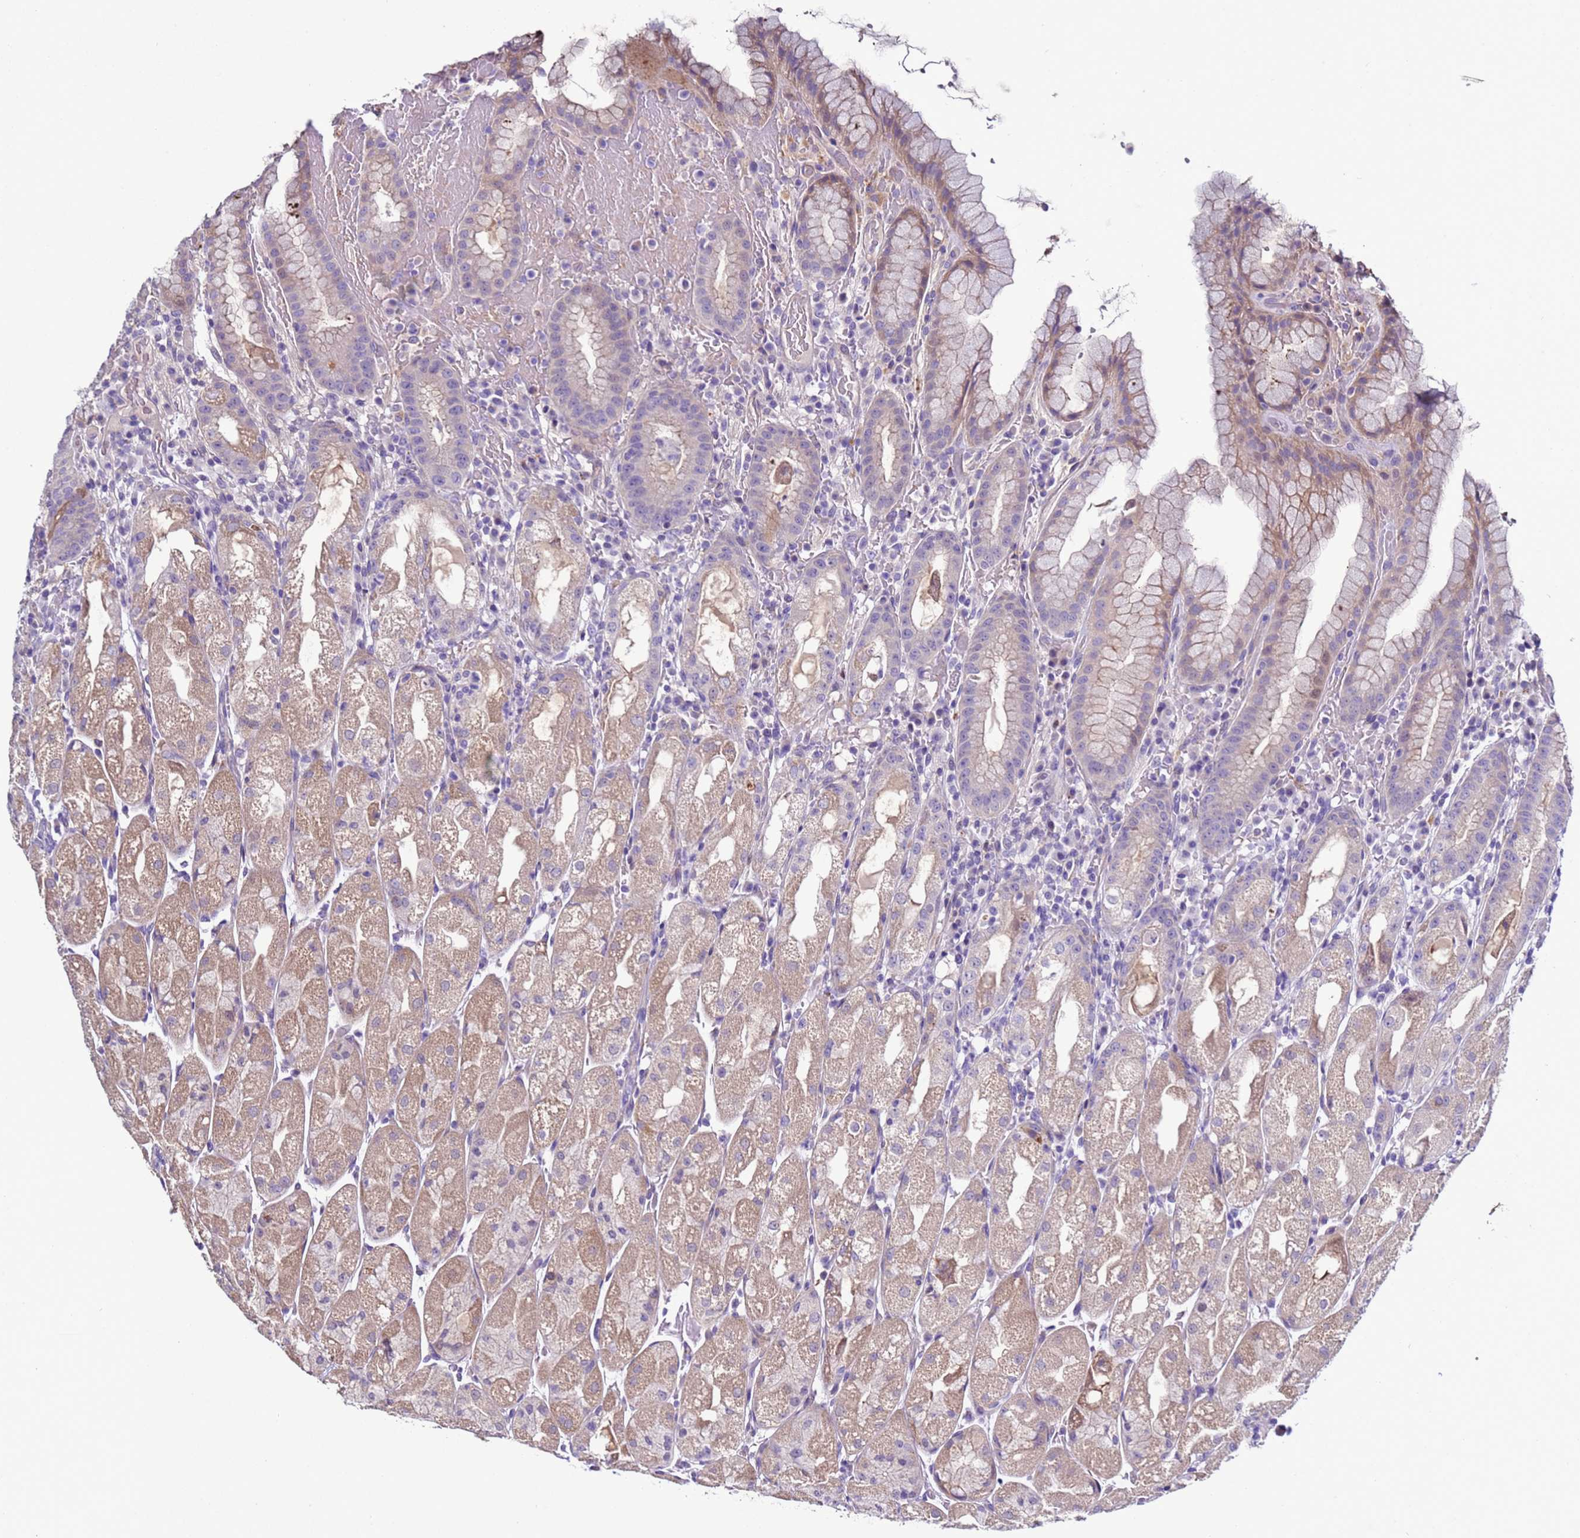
{"staining": {"intensity": "moderate", "quantity": ">75%", "location": "cytoplasmic/membranous,nuclear"}, "tissue": "stomach", "cell_type": "Glandular cells", "image_type": "normal", "snomed": [{"axis": "morphology", "description": "Normal tissue, NOS"}, {"axis": "topography", "description": "Stomach, upper"}], "caption": "Moderate cytoplasmic/membranous,nuclear positivity is seen in approximately >75% of glandular cells in benign stomach.", "gene": "NAT1", "patient": {"sex": "male", "age": 52}}